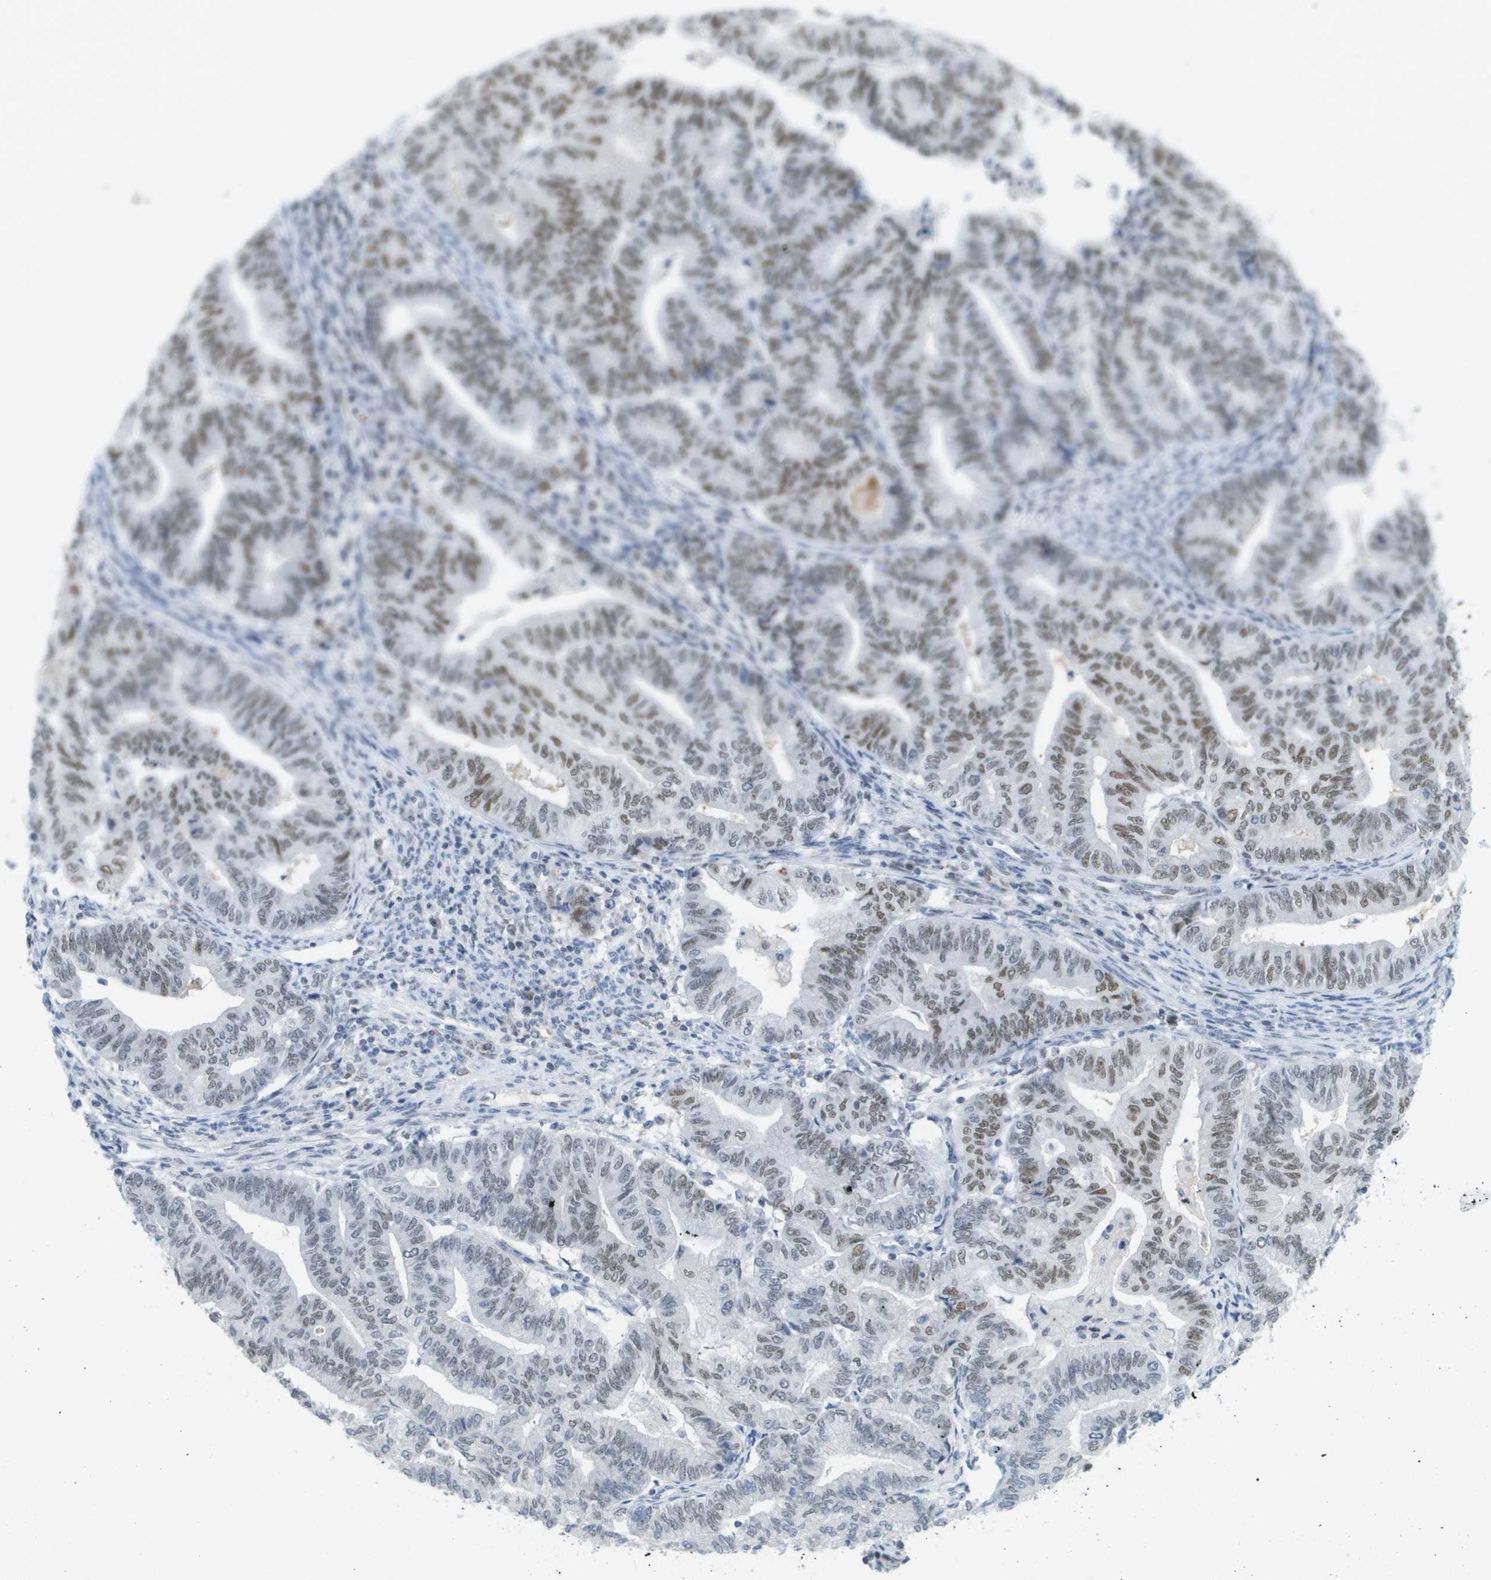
{"staining": {"intensity": "moderate", "quantity": "25%-75%", "location": "nuclear"}, "tissue": "endometrial cancer", "cell_type": "Tumor cells", "image_type": "cancer", "snomed": [{"axis": "morphology", "description": "Adenocarcinoma, NOS"}, {"axis": "topography", "description": "Endometrium"}], "caption": "Immunohistochemistry of human adenocarcinoma (endometrial) exhibits medium levels of moderate nuclear staining in approximately 25%-75% of tumor cells. Immunohistochemistry (ihc) stains the protein of interest in brown and the nuclei are stained blue.", "gene": "TP53RK", "patient": {"sex": "female", "age": 79}}